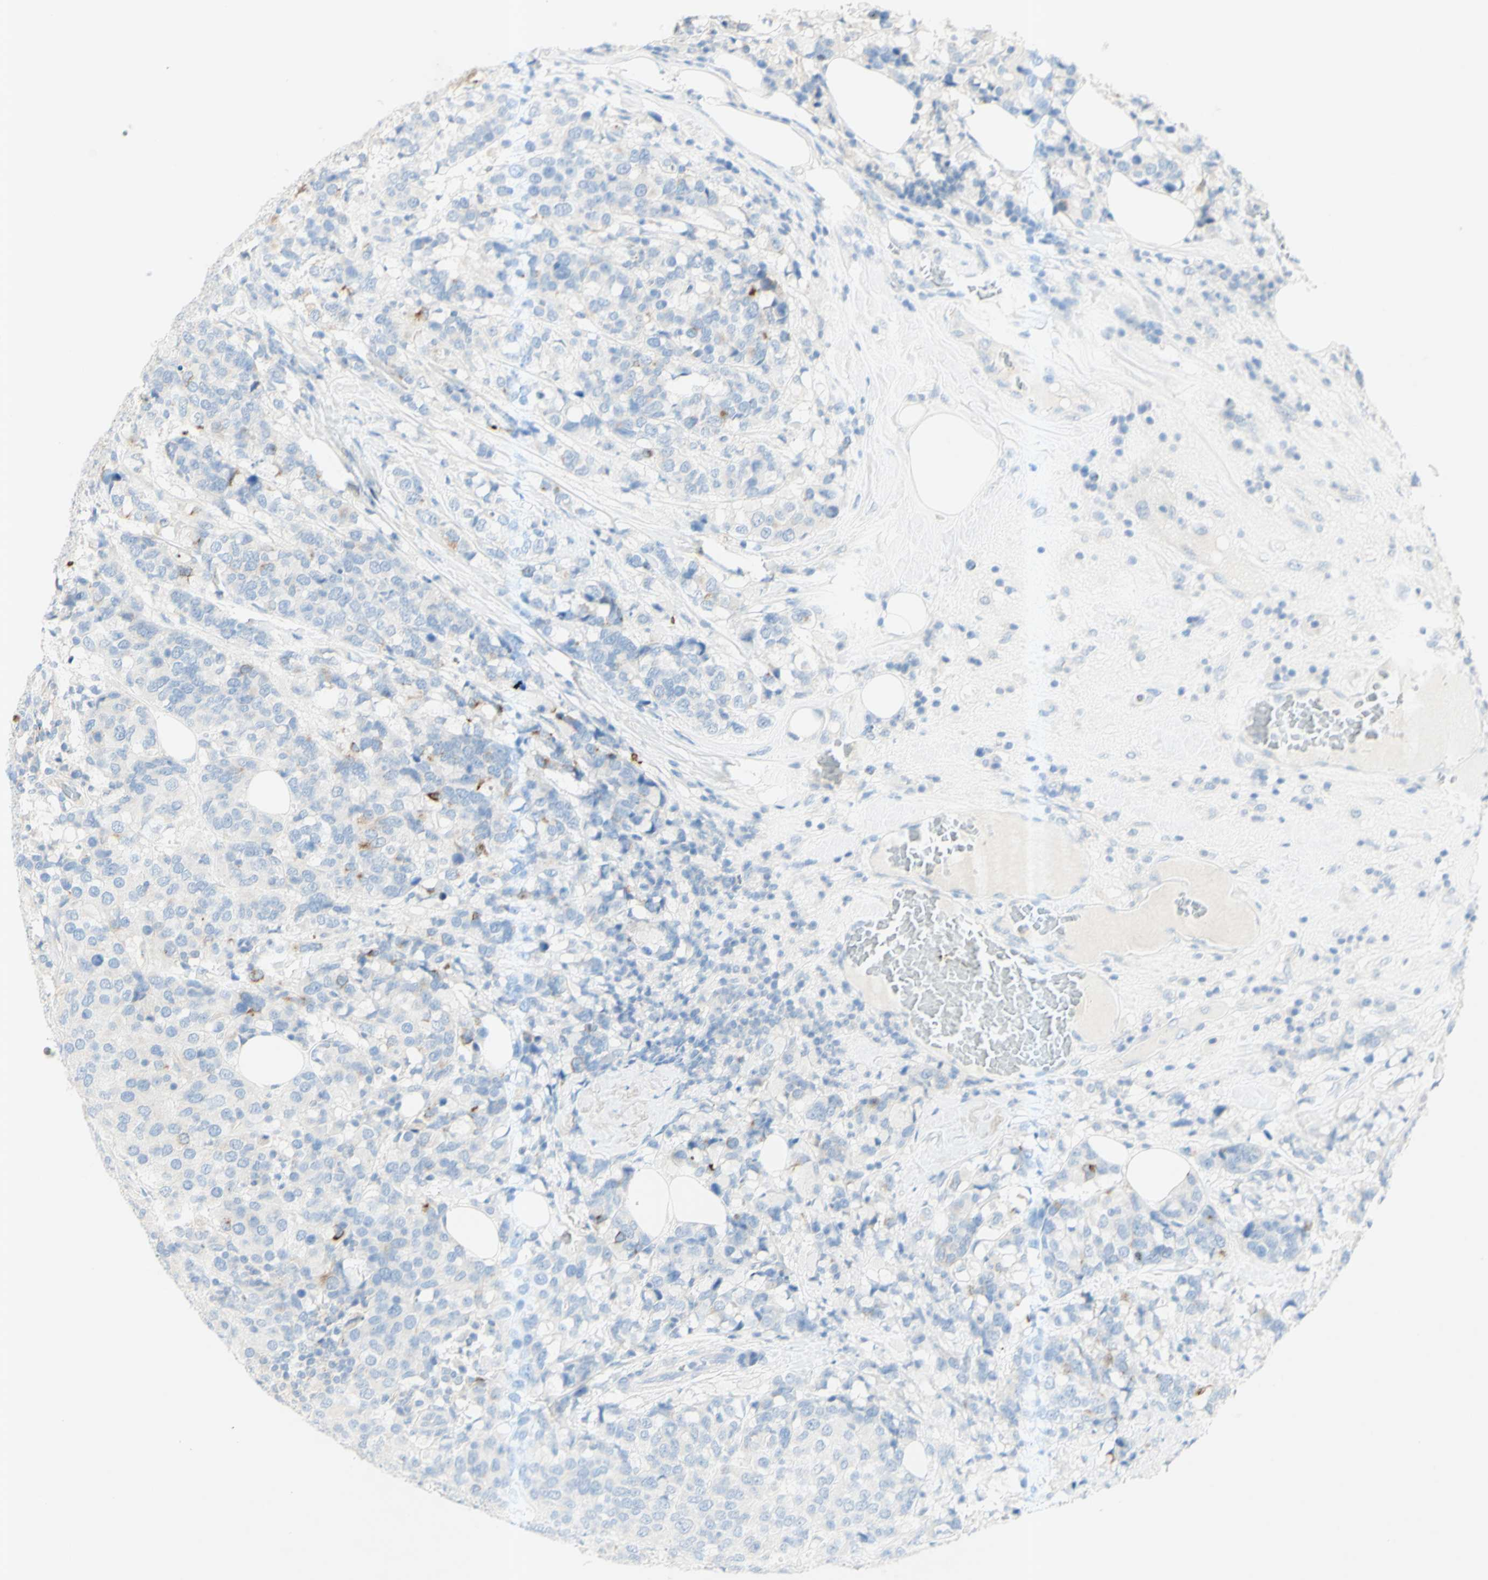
{"staining": {"intensity": "moderate", "quantity": "<25%", "location": "cytoplasmic/membranous"}, "tissue": "breast cancer", "cell_type": "Tumor cells", "image_type": "cancer", "snomed": [{"axis": "morphology", "description": "Lobular carcinoma"}, {"axis": "topography", "description": "Breast"}], "caption": "Protein staining shows moderate cytoplasmic/membranous staining in approximately <25% of tumor cells in breast cancer (lobular carcinoma).", "gene": "GDF15", "patient": {"sex": "female", "age": 59}}